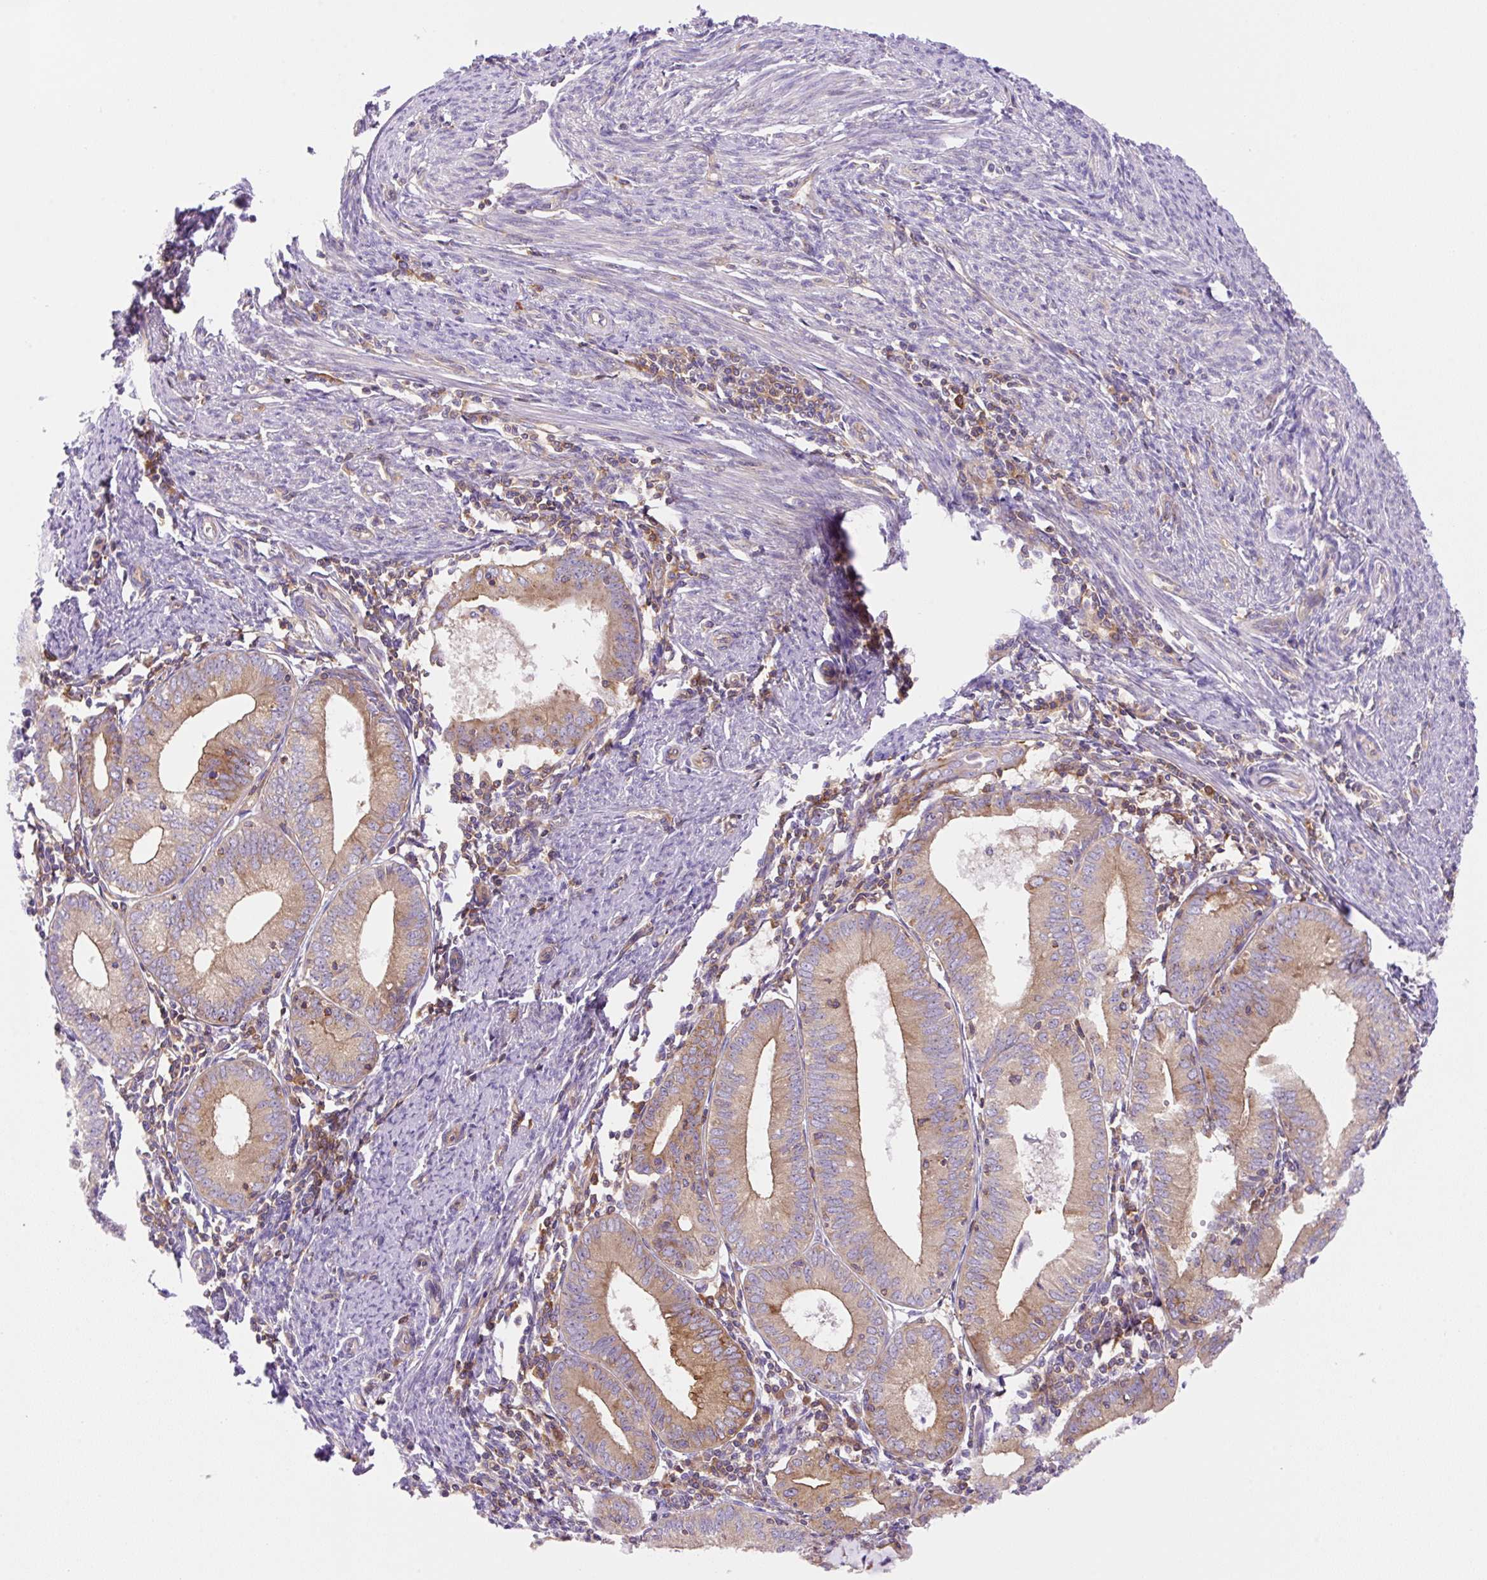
{"staining": {"intensity": "strong", "quantity": "25%-75%", "location": "cytoplasmic/membranous"}, "tissue": "endometrial cancer", "cell_type": "Tumor cells", "image_type": "cancer", "snomed": [{"axis": "morphology", "description": "Adenocarcinoma, NOS"}, {"axis": "topography", "description": "Endometrium"}], "caption": "This is a micrograph of IHC staining of endometrial cancer, which shows strong positivity in the cytoplasmic/membranous of tumor cells.", "gene": "DNM2", "patient": {"sex": "female", "age": 60}}